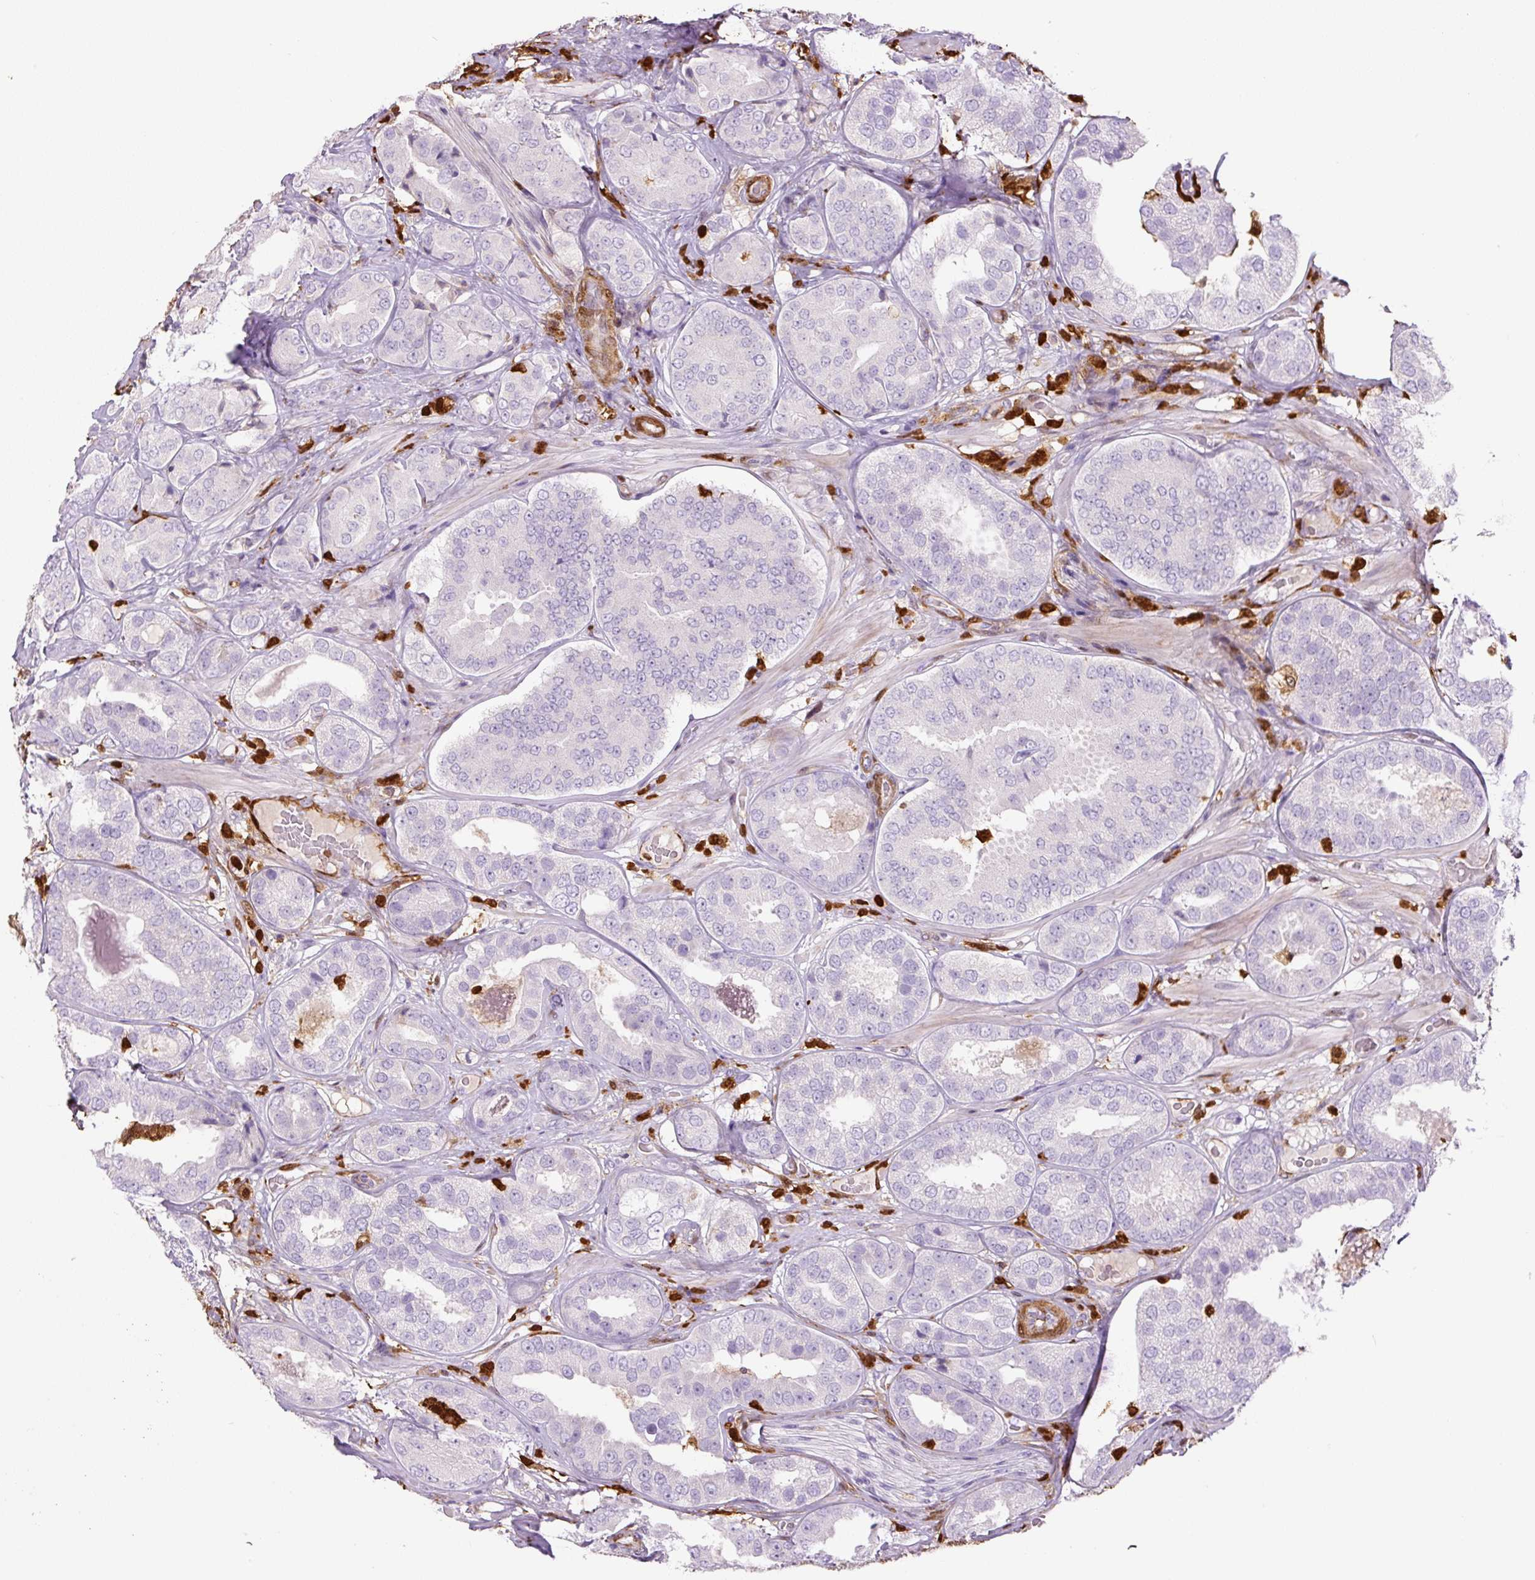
{"staining": {"intensity": "negative", "quantity": "none", "location": "none"}, "tissue": "prostate cancer", "cell_type": "Tumor cells", "image_type": "cancer", "snomed": [{"axis": "morphology", "description": "Adenocarcinoma, High grade"}, {"axis": "topography", "description": "Prostate"}], "caption": "Immunohistochemistry of human prostate cancer (adenocarcinoma (high-grade)) exhibits no positivity in tumor cells. Nuclei are stained in blue.", "gene": "S100A4", "patient": {"sex": "male", "age": 63}}